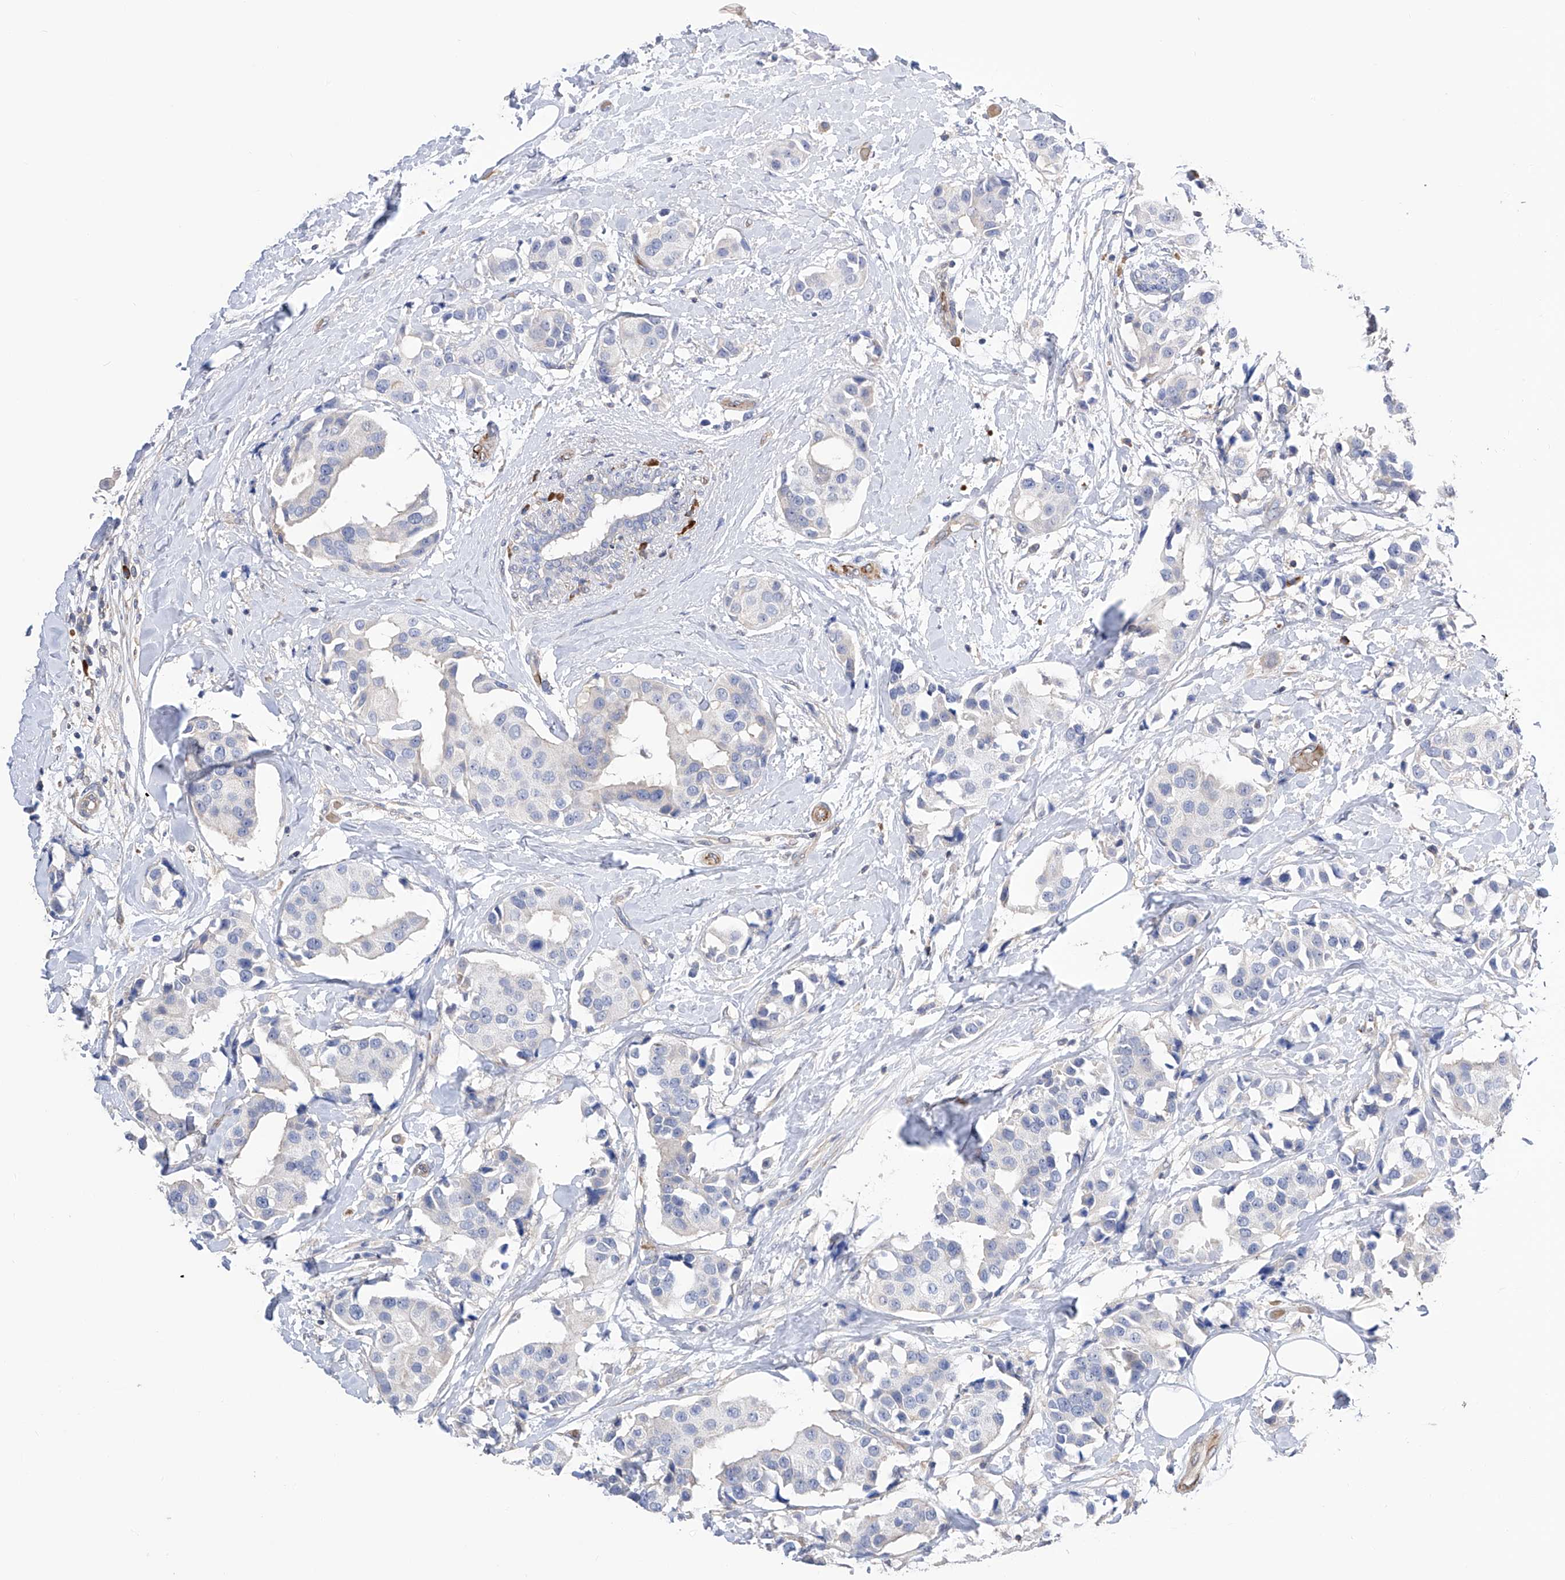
{"staining": {"intensity": "negative", "quantity": "none", "location": "none"}, "tissue": "breast cancer", "cell_type": "Tumor cells", "image_type": "cancer", "snomed": [{"axis": "morphology", "description": "Normal tissue, NOS"}, {"axis": "morphology", "description": "Duct carcinoma"}, {"axis": "topography", "description": "Breast"}], "caption": "Human breast cancer stained for a protein using immunohistochemistry displays no expression in tumor cells.", "gene": "NFATC4", "patient": {"sex": "female", "age": 39}}